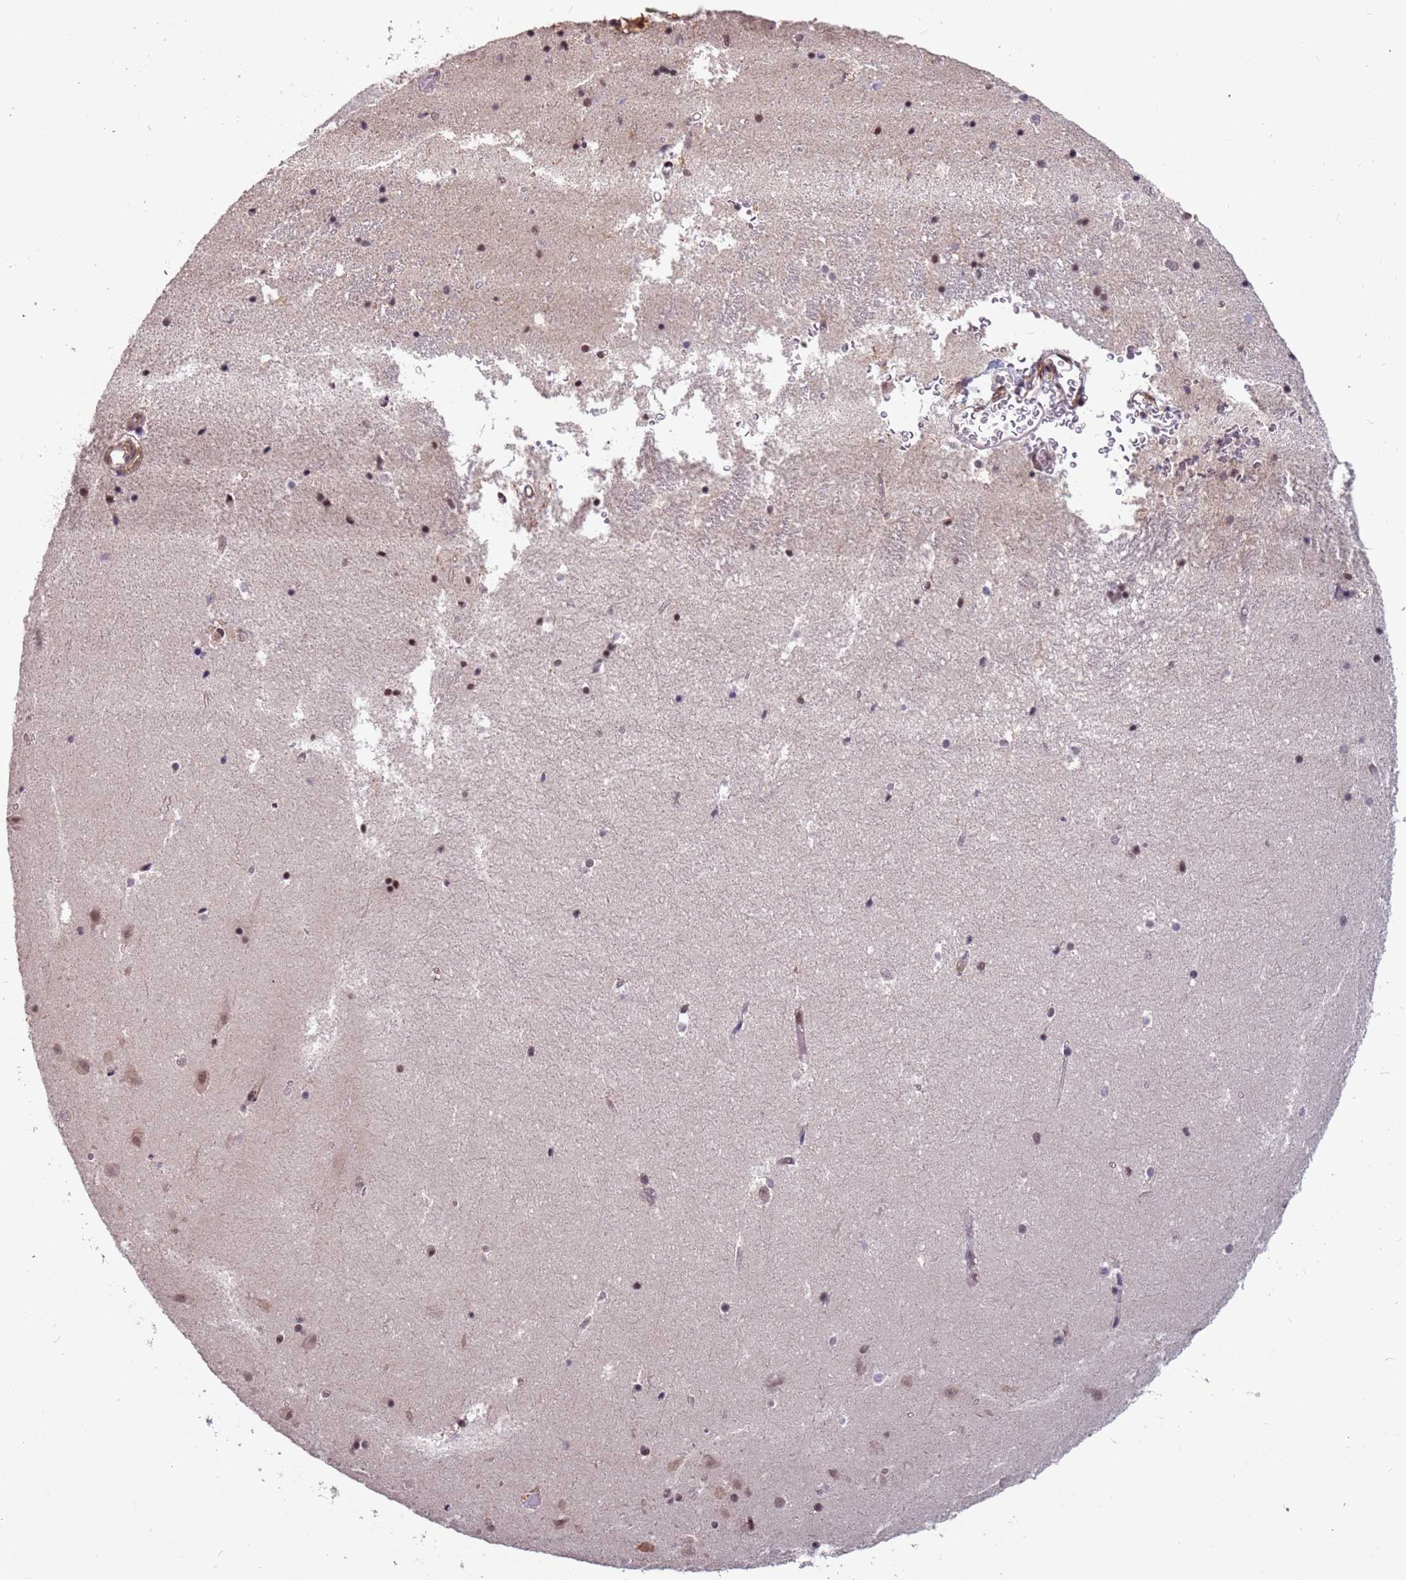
{"staining": {"intensity": "weak", "quantity": "<25%", "location": "nuclear"}, "tissue": "hippocampus", "cell_type": "Glial cells", "image_type": "normal", "snomed": [{"axis": "morphology", "description": "Normal tissue, NOS"}, {"axis": "topography", "description": "Hippocampus"}], "caption": "The immunohistochemistry photomicrograph has no significant expression in glial cells of hippocampus. (DAB (3,3'-diaminobenzidine) IHC visualized using brightfield microscopy, high magnification).", "gene": "GBP2", "patient": {"sex": "female", "age": 52}}